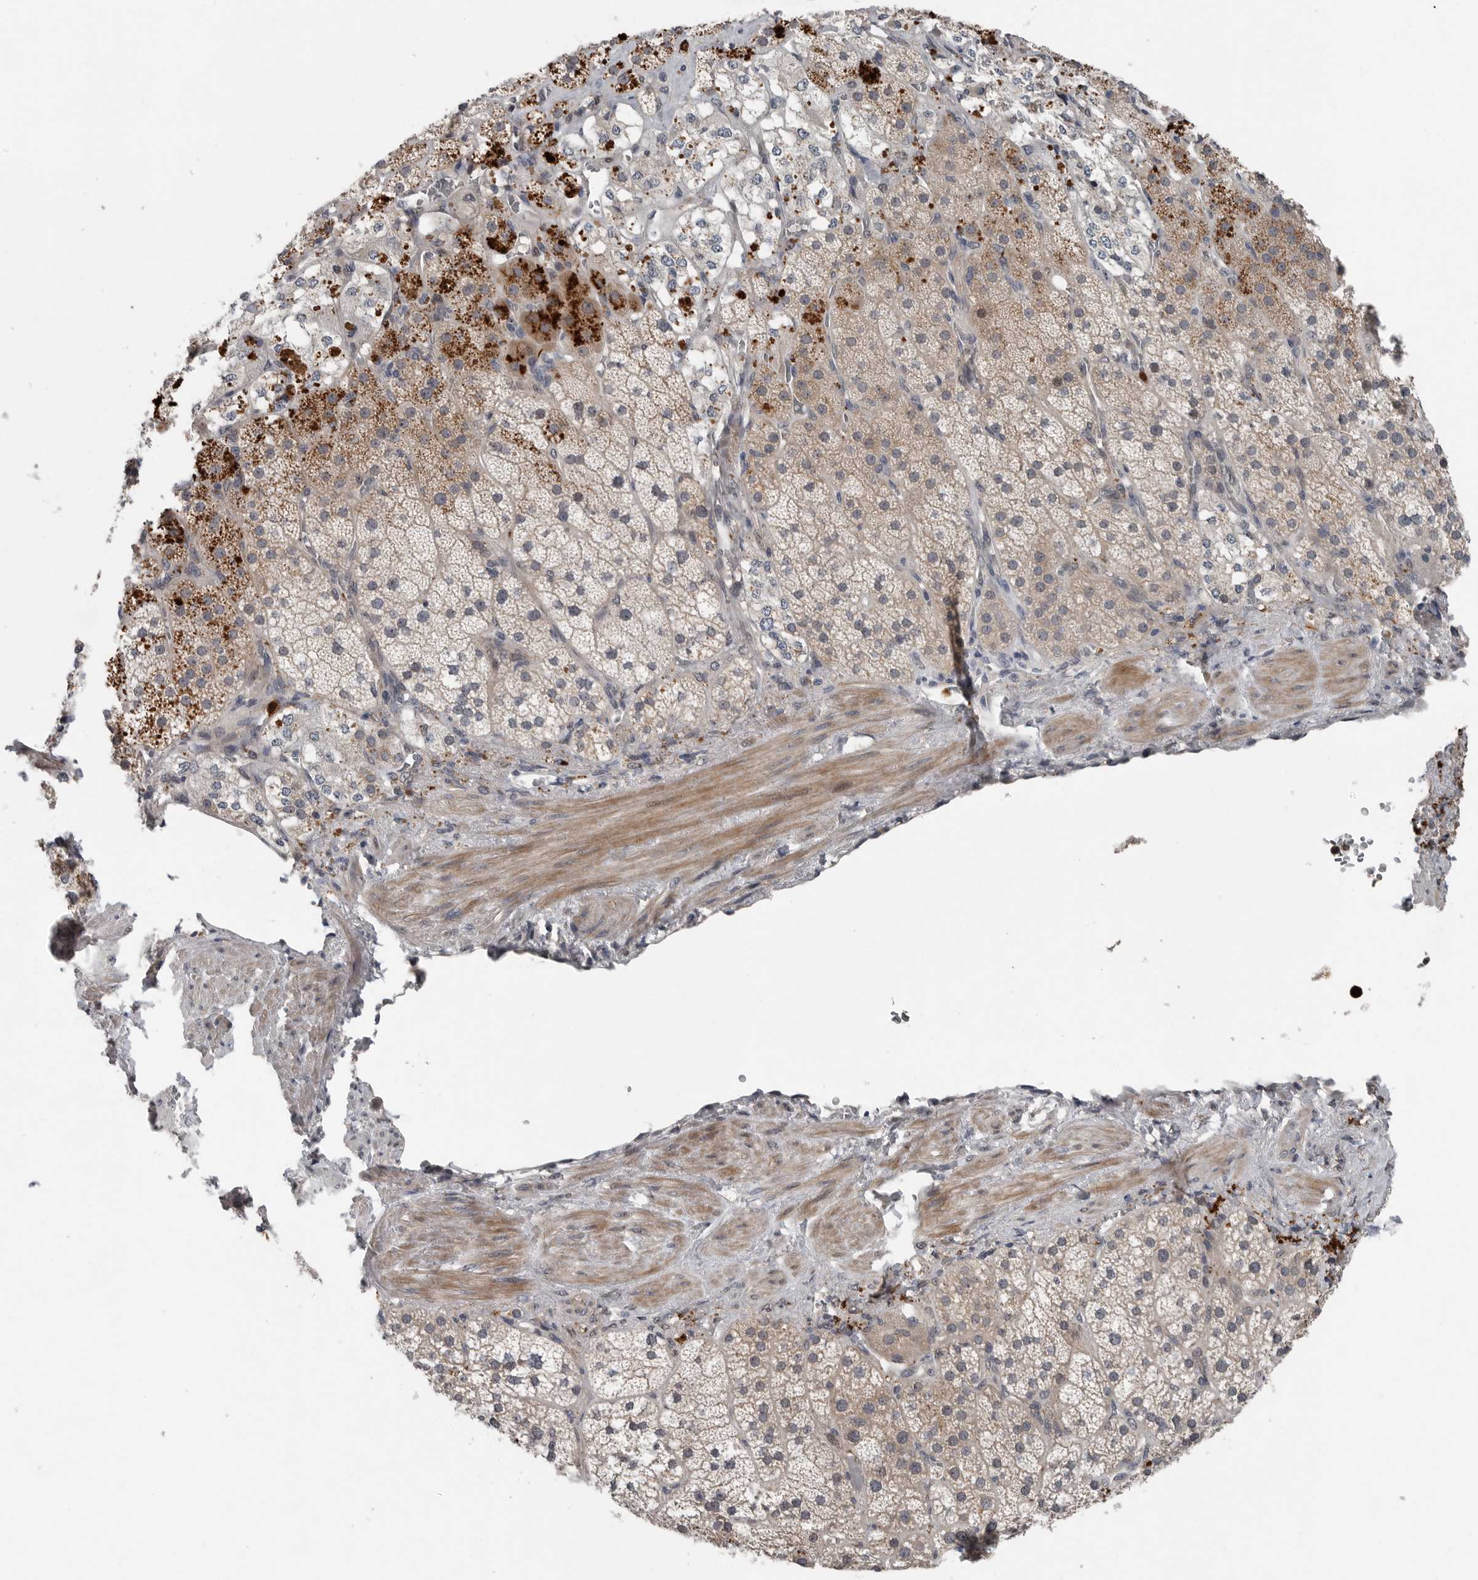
{"staining": {"intensity": "moderate", "quantity": "25%-75%", "location": "cytoplasmic/membranous"}, "tissue": "adrenal gland", "cell_type": "Glandular cells", "image_type": "normal", "snomed": [{"axis": "morphology", "description": "Normal tissue, NOS"}, {"axis": "topography", "description": "Adrenal gland"}], "caption": "Protein expression analysis of normal adrenal gland demonstrates moderate cytoplasmic/membranous expression in about 25%-75% of glandular cells. The staining is performed using DAB brown chromogen to label protein expression. The nuclei are counter-stained blue using hematoxylin.", "gene": "SCP2", "patient": {"sex": "male", "age": 57}}